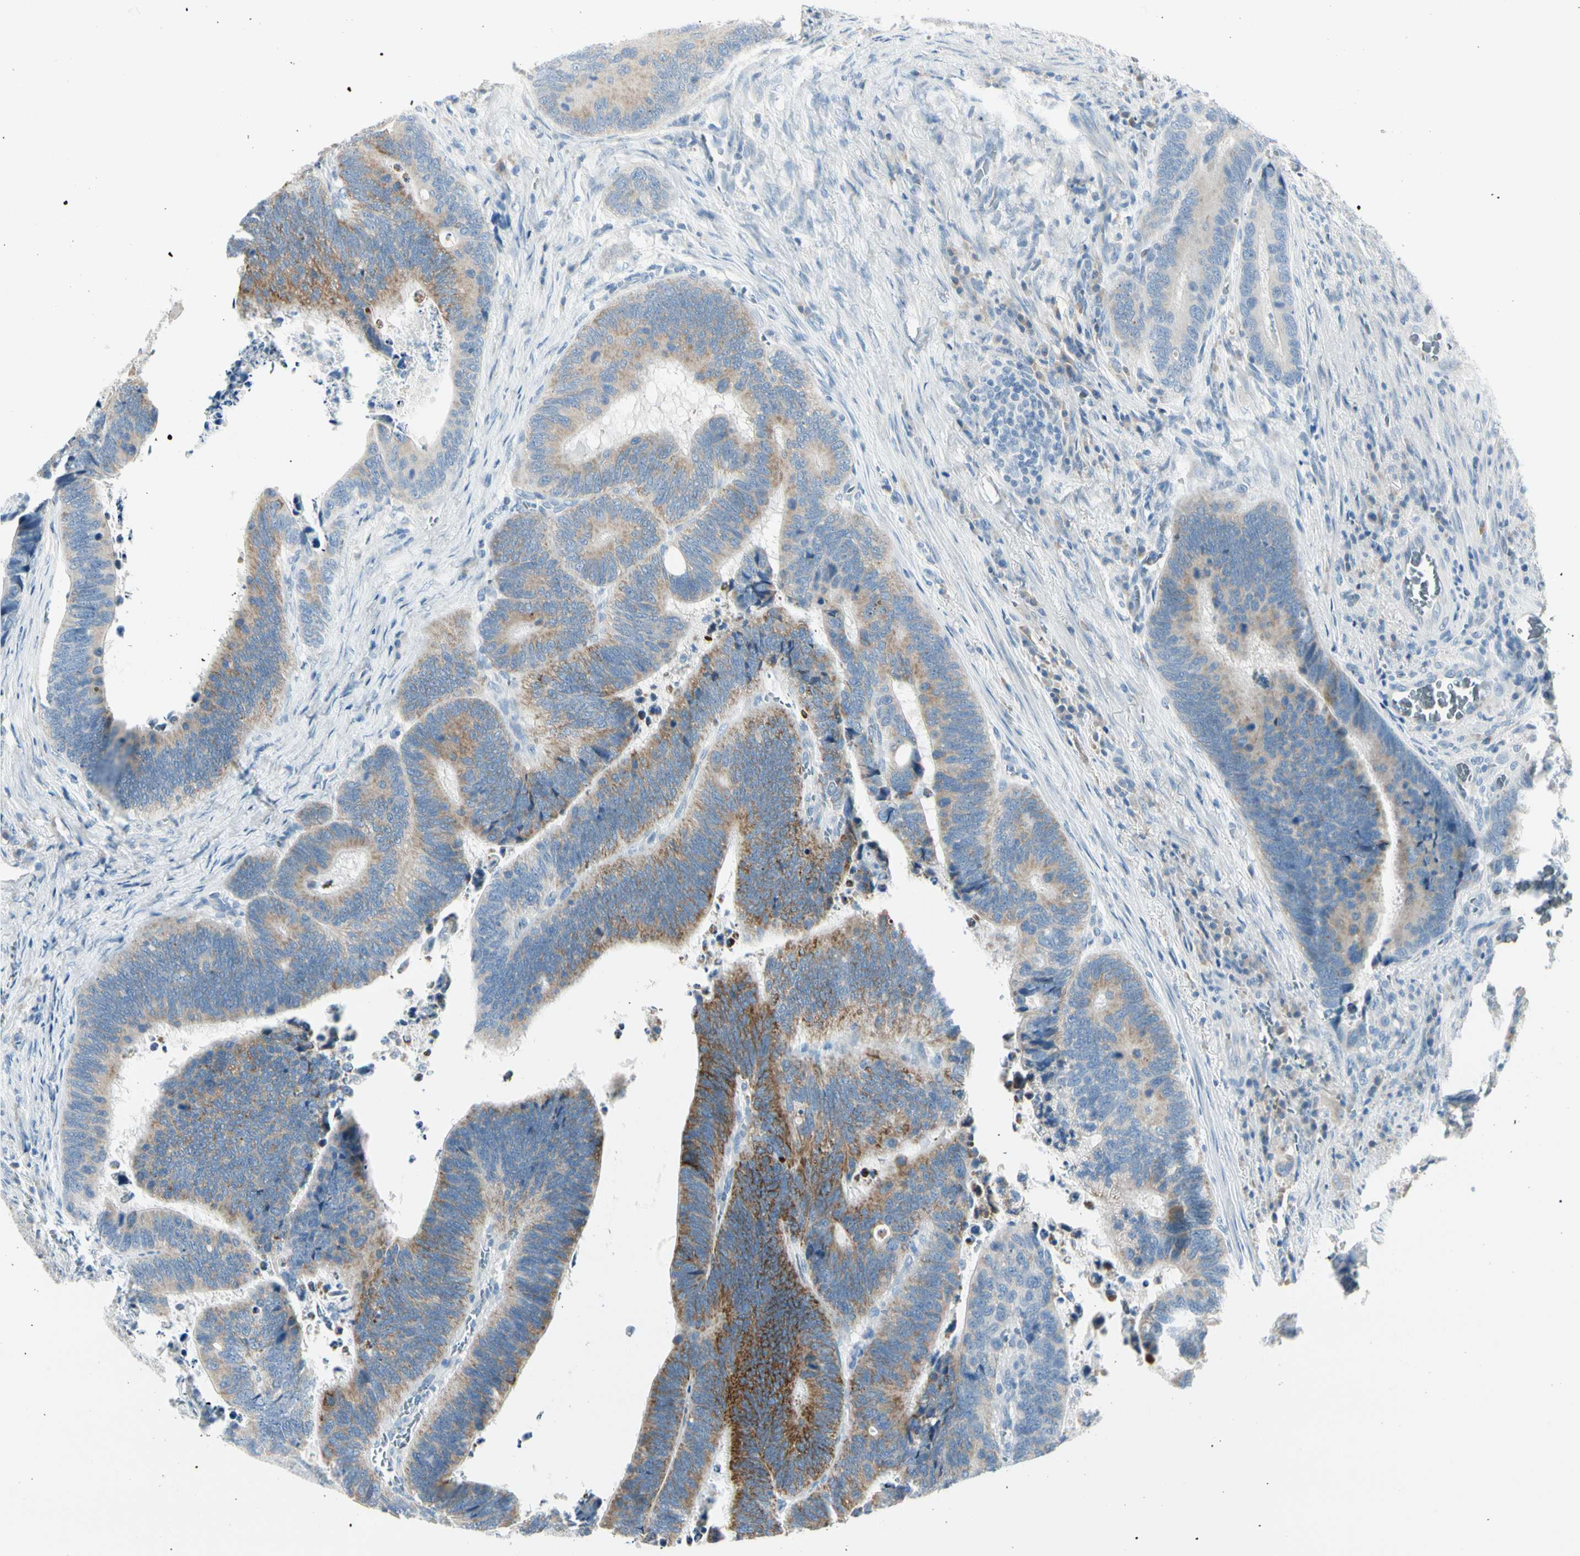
{"staining": {"intensity": "strong", "quantity": "25%-75%", "location": "cytoplasmic/membranous"}, "tissue": "colorectal cancer", "cell_type": "Tumor cells", "image_type": "cancer", "snomed": [{"axis": "morphology", "description": "Adenocarcinoma, NOS"}, {"axis": "topography", "description": "Colon"}], "caption": "About 25%-75% of tumor cells in colorectal adenocarcinoma reveal strong cytoplasmic/membranous protein positivity as visualized by brown immunohistochemical staining.", "gene": "SLC6A15", "patient": {"sex": "male", "age": 72}}